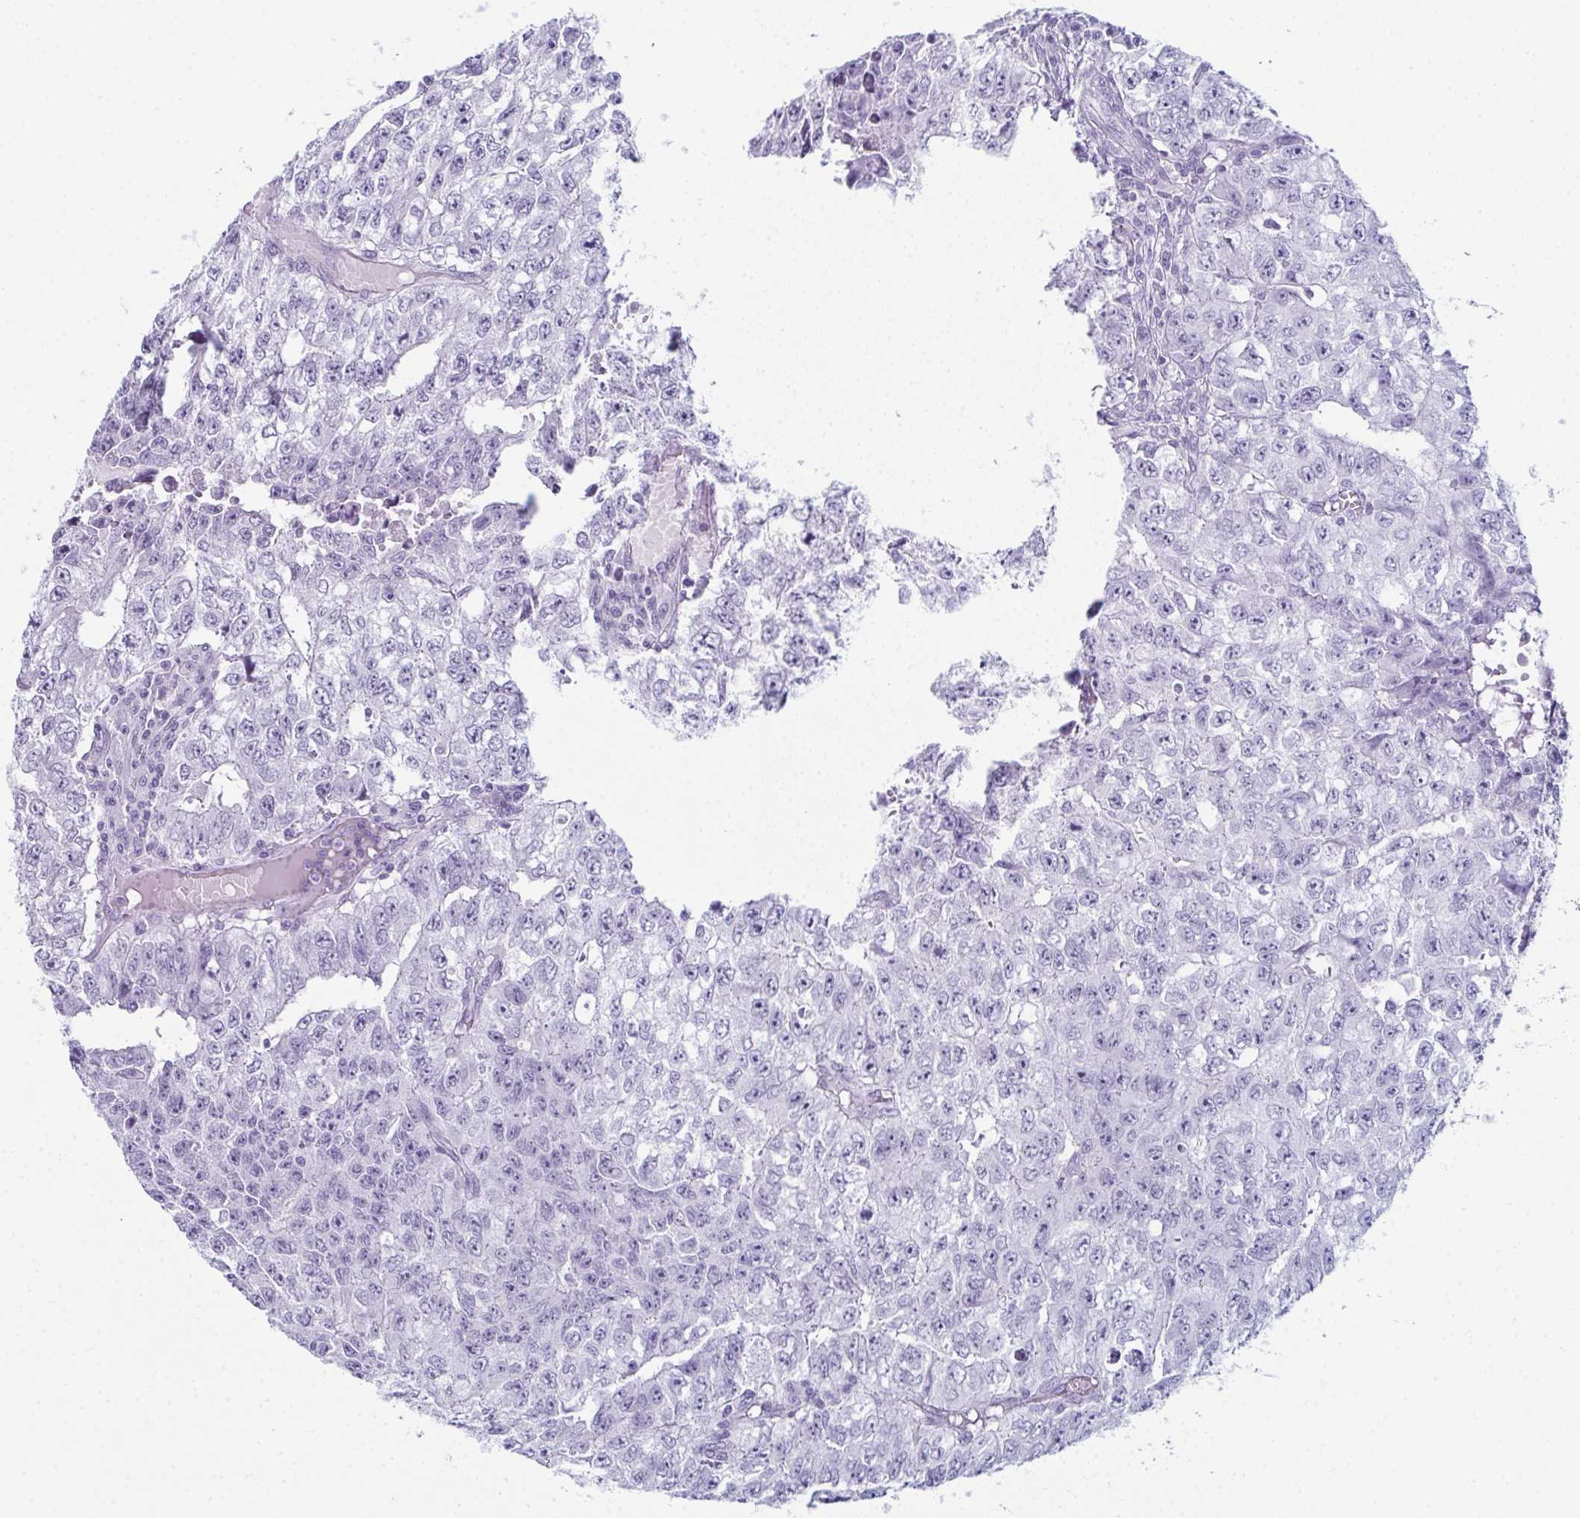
{"staining": {"intensity": "negative", "quantity": "none", "location": "none"}, "tissue": "testis cancer", "cell_type": "Tumor cells", "image_type": "cancer", "snomed": [{"axis": "morphology", "description": "Carcinoma, Embryonal, NOS"}, {"axis": "morphology", "description": "Teratoma, malignant, NOS"}, {"axis": "topography", "description": "Testis"}], "caption": "Immunohistochemical staining of testis cancer (embryonal carcinoma) shows no significant staining in tumor cells.", "gene": "ENKUR", "patient": {"sex": "male", "age": 24}}